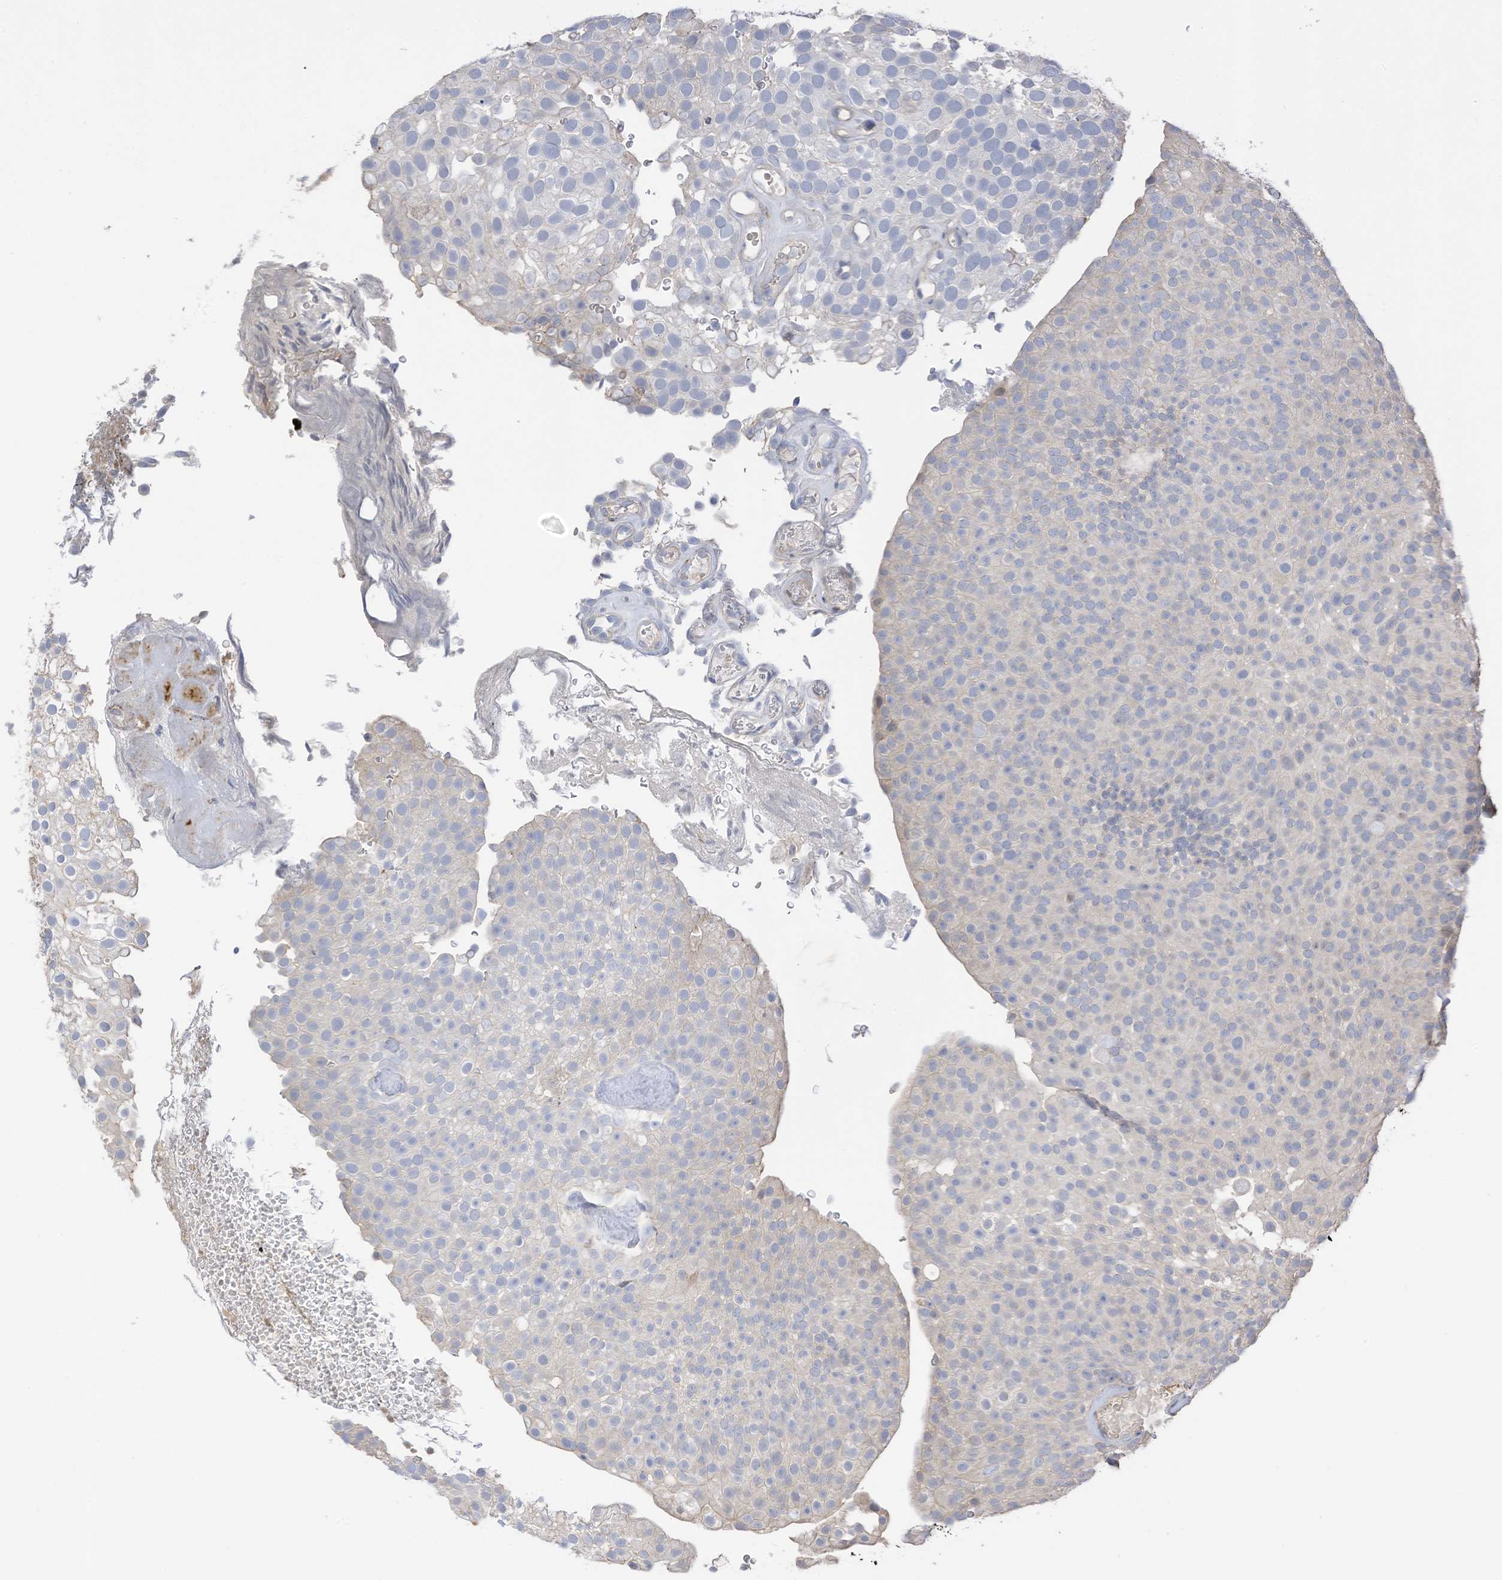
{"staining": {"intensity": "negative", "quantity": "none", "location": "none"}, "tissue": "urothelial cancer", "cell_type": "Tumor cells", "image_type": "cancer", "snomed": [{"axis": "morphology", "description": "Urothelial carcinoma, Low grade"}, {"axis": "topography", "description": "Urinary bladder"}], "caption": "An immunohistochemistry (IHC) micrograph of urothelial carcinoma (low-grade) is shown. There is no staining in tumor cells of urothelial carcinoma (low-grade).", "gene": "SLFN14", "patient": {"sex": "male", "age": 78}}